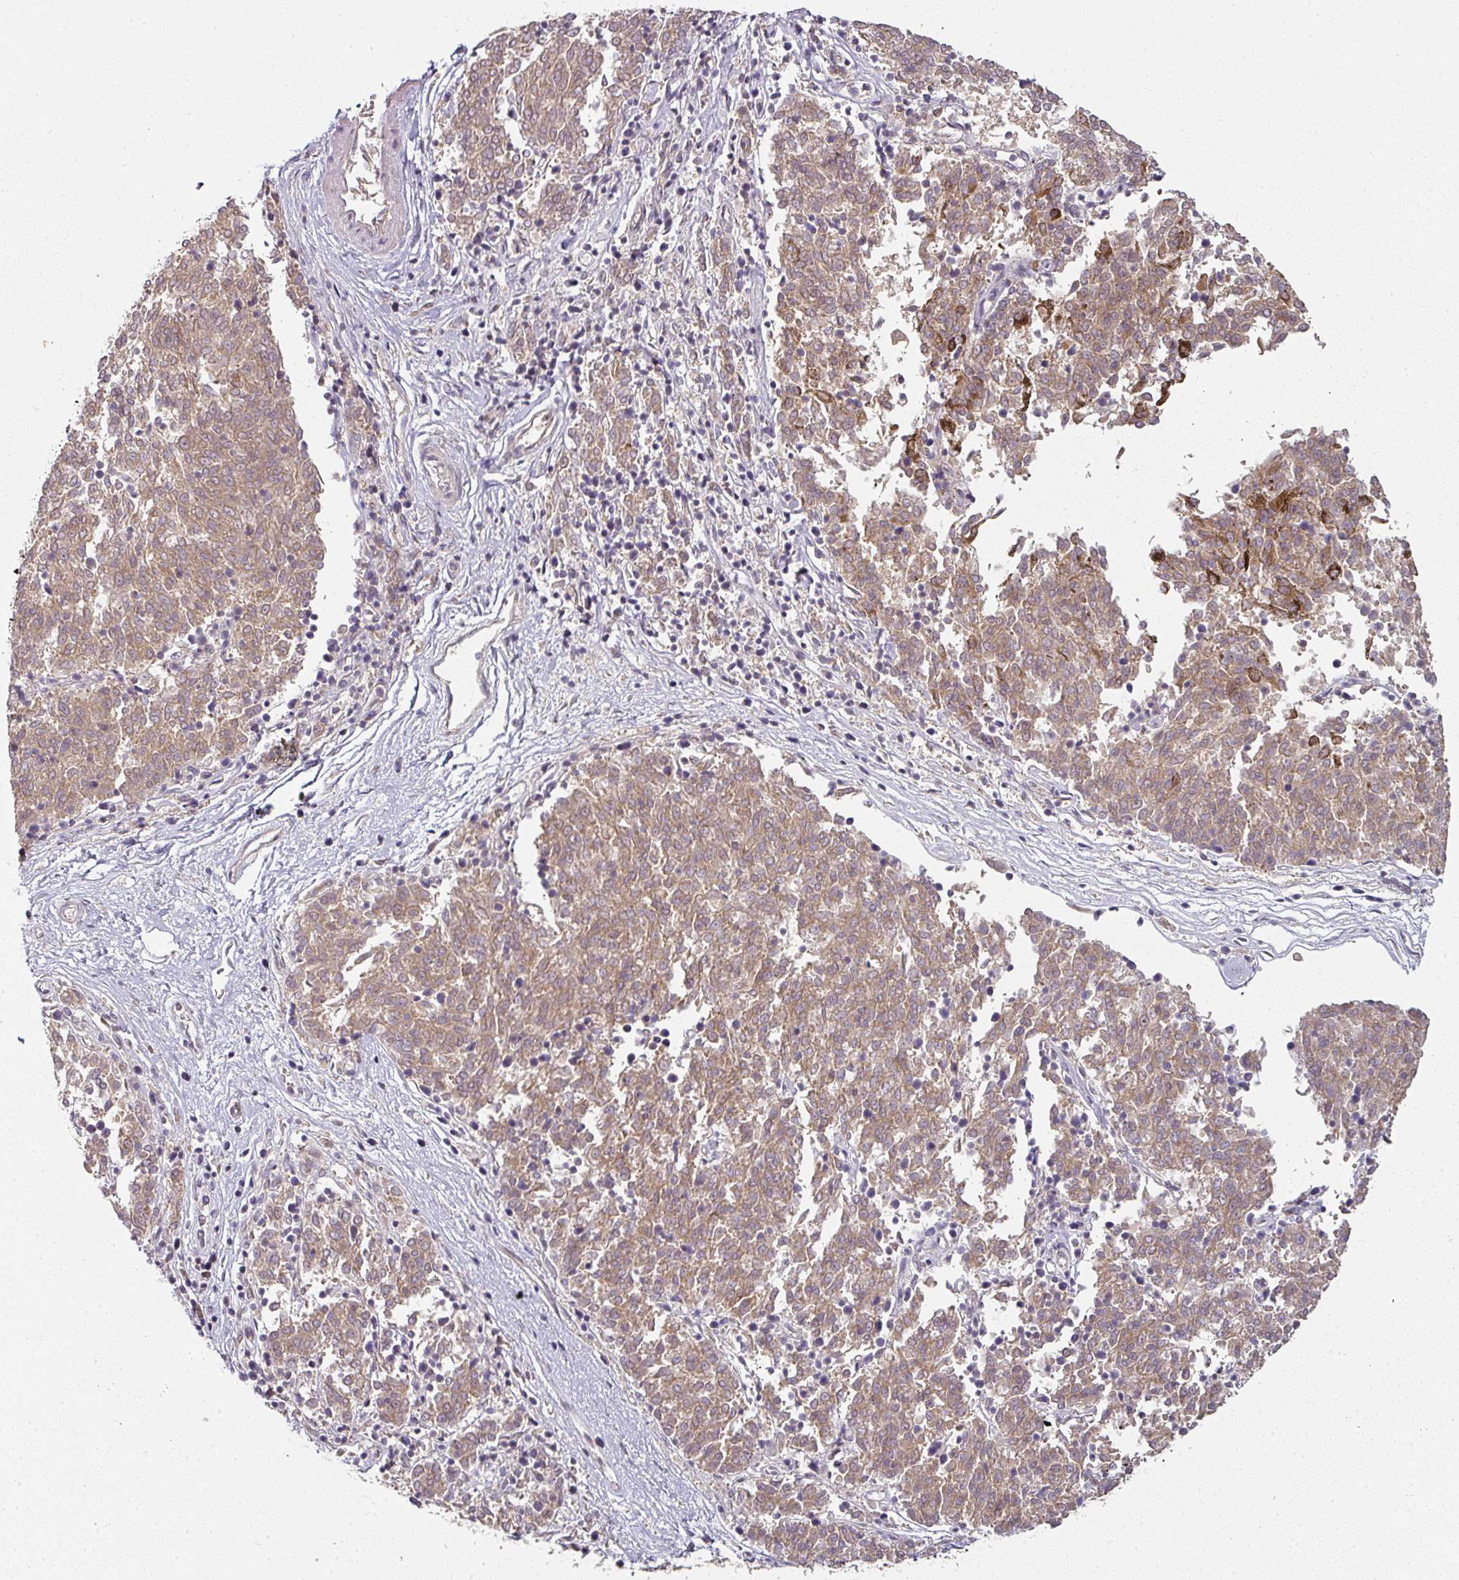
{"staining": {"intensity": "moderate", "quantity": ">75%", "location": "cytoplasmic/membranous"}, "tissue": "melanoma", "cell_type": "Tumor cells", "image_type": "cancer", "snomed": [{"axis": "morphology", "description": "Malignant melanoma, NOS"}, {"axis": "topography", "description": "Skin"}], "caption": "About >75% of tumor cells in human melanoma reveal moderate cytoplasmic/membranous protein staining as visualized by brown immunohistochemical staining.", "gene": "MAP2K2", "patient": {"sex": "female", "age": 72}}